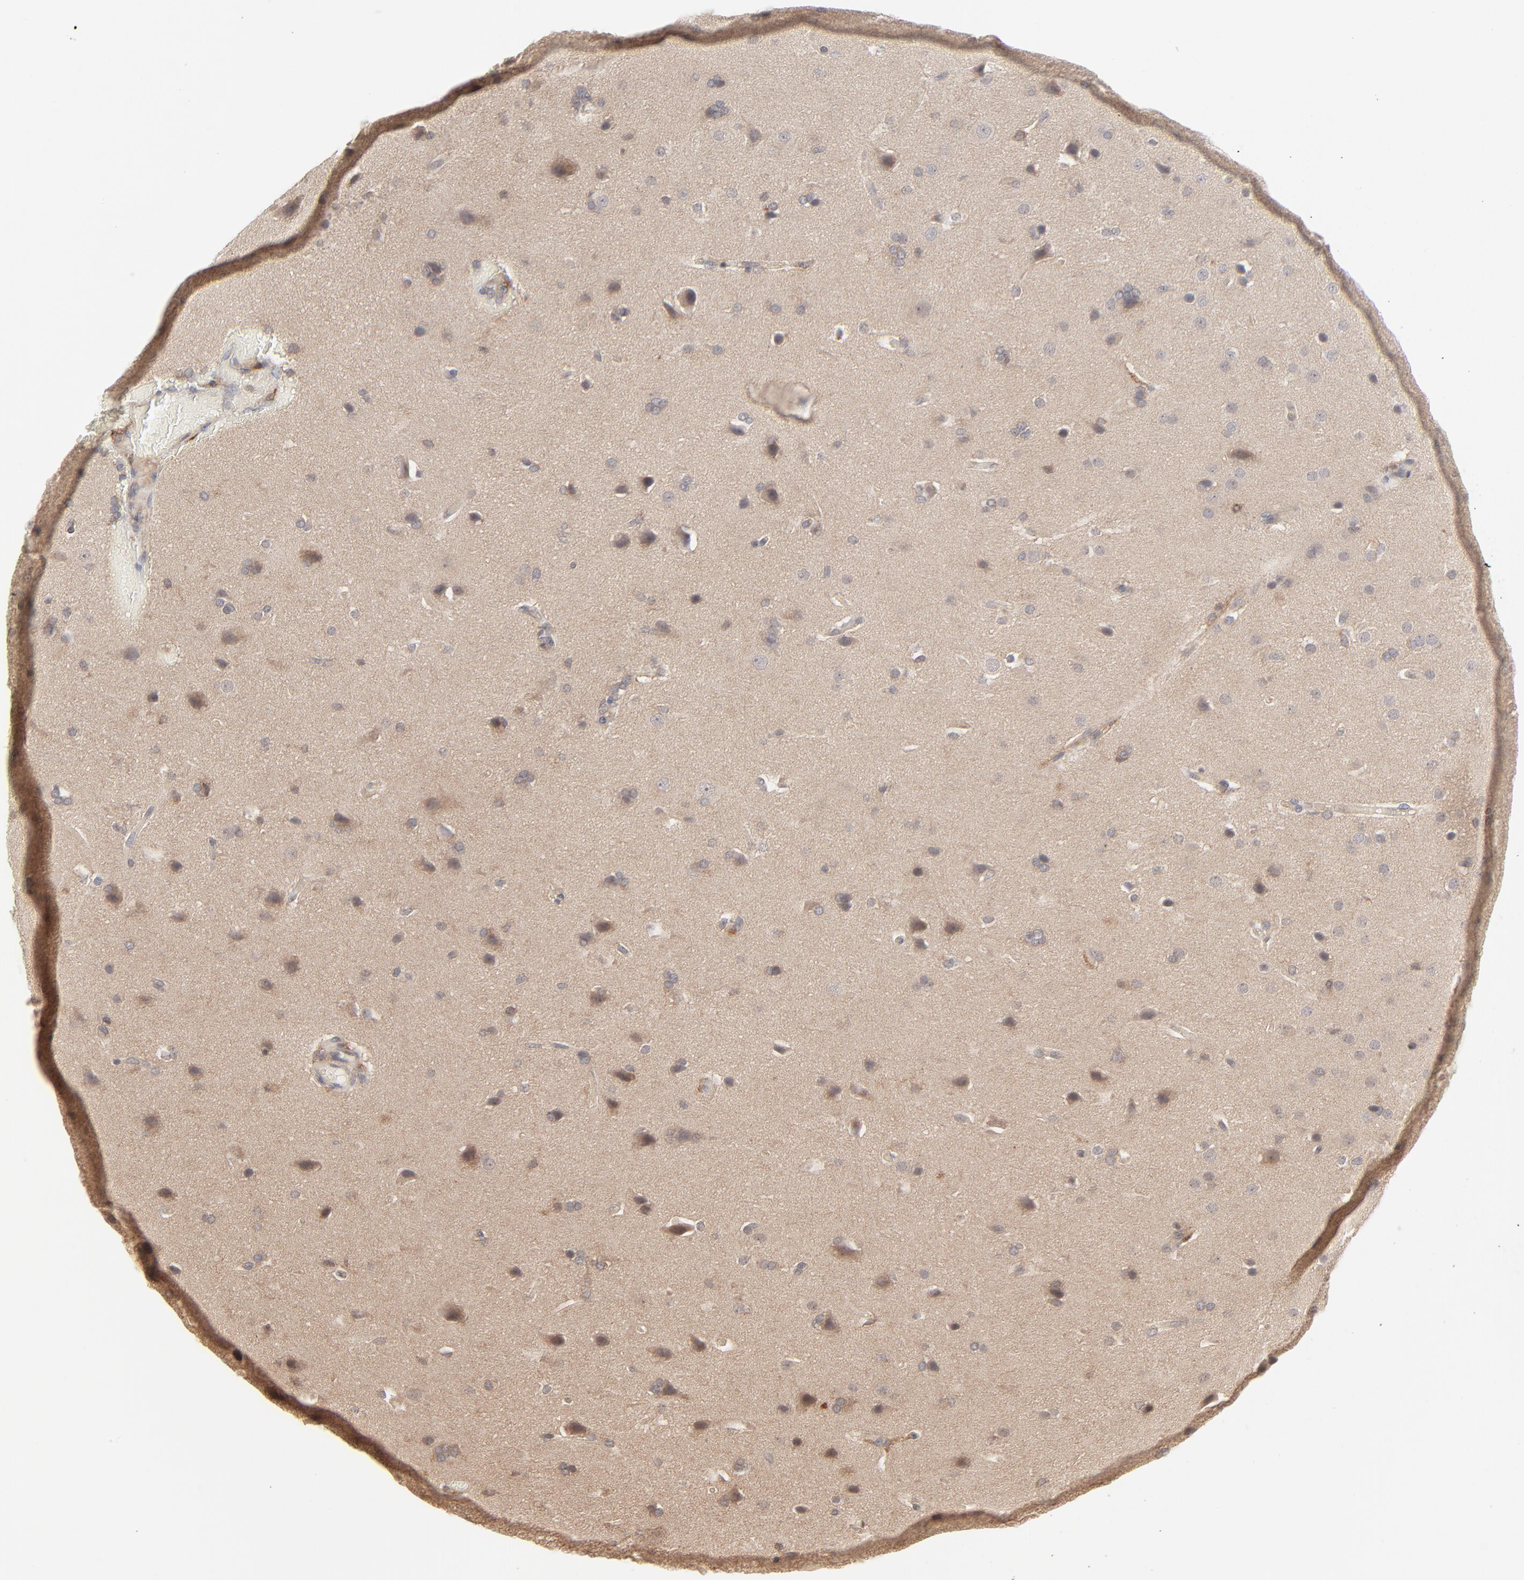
{"staining": {"intensity": "moderate", "quantity": ">75%", "location": "cytoplasmic/membranous"}, "tissue": "glioma", "cell_type": "Tumor cells", "image_type": "cancer", "snomed": [{"axis": "morphology", "description": "Glioma, malignant, Low grade"}, {"axis": "topography", "description": "Cerebral cortex"}], "caption": "The photomicrograph demonstrates immunohistochemical staining of malignant low-grade glioma. There is moderate cytoplasmic/membranous staining is present in about >75% of tumor cells.", "gene": "RAB5C", "patient": {"sex": "female", "age": 47}}